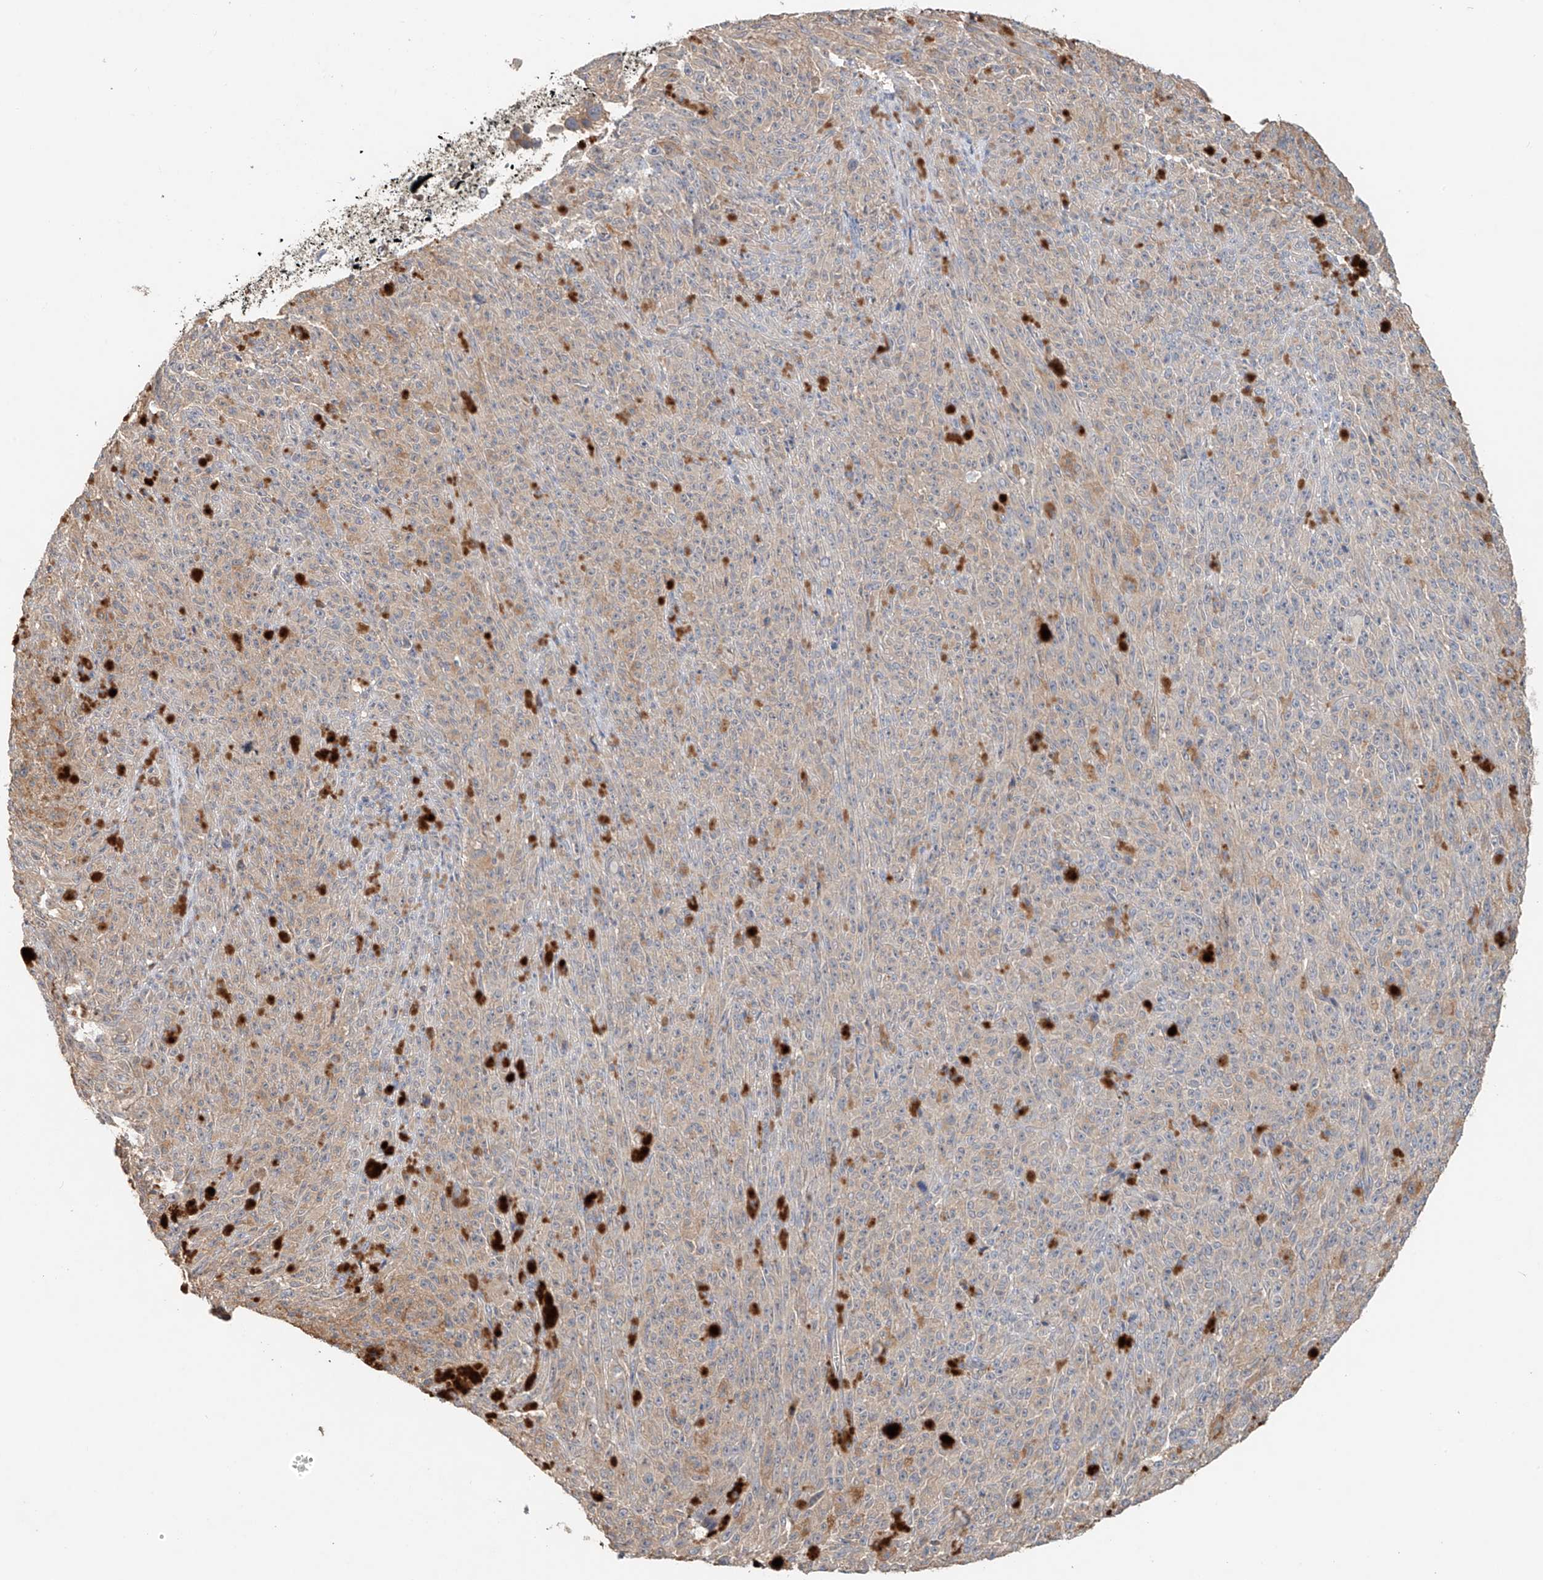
{"staining": {"intensity": "weak", "quantity": "<25%", "location": "cytoplasmic/membranous"}, "tissue": "melanoma", "cell_type": "Tumor cells", "image_type": "cancer", "snomed": [{"axis": "morphology", "description": "Malignant melanoma, NOS"}, {"axis": "topography", "description": "Skin"}], "caption": "Tumor cells are negative for brown protein staining in melanoma.", "gene": "GNB1L", "patient": {"sex": "female", "age": 82}}